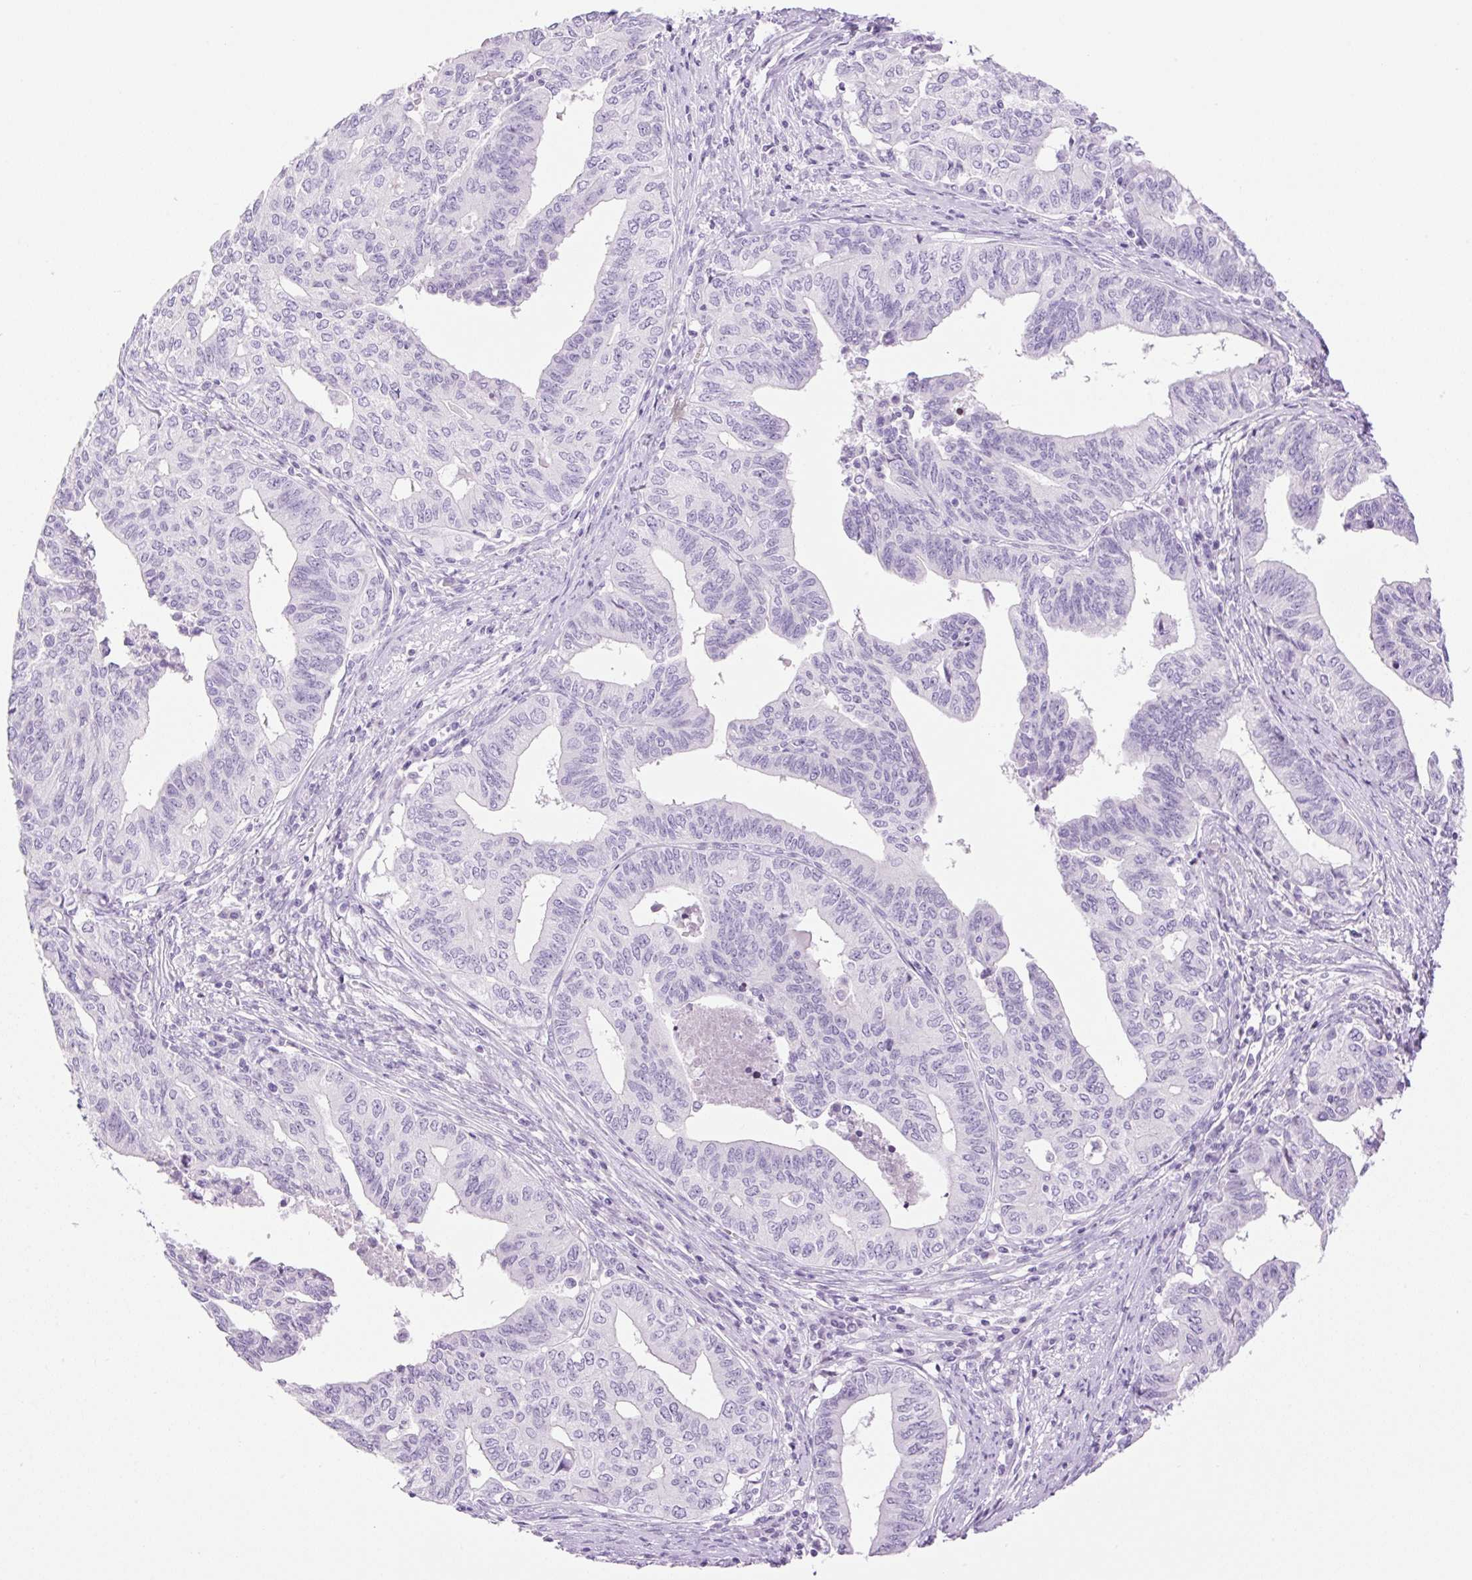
{"staining": {"intensity": "negative", "quantity": "none", "location": "none"}, "tissue": "endometrial cancer", "cell_type": "Tumor cells", "image_type": "cancer", "snomed": [{"axis": "morphology", "description": "Adenocarcinoma, NOS"}, {"axis": "topography", "description": "Endometrium"}], "caption": "The image shows no staining of tumor cells in endometrial cancer (adenocarcinoma). (Brightfield microscopy of DAB (3,3'-diaminobenzidine) immunohistochemistry at high magnification).", "gene": "SP140L", "patient": {"sex": "female", "age": 65}}